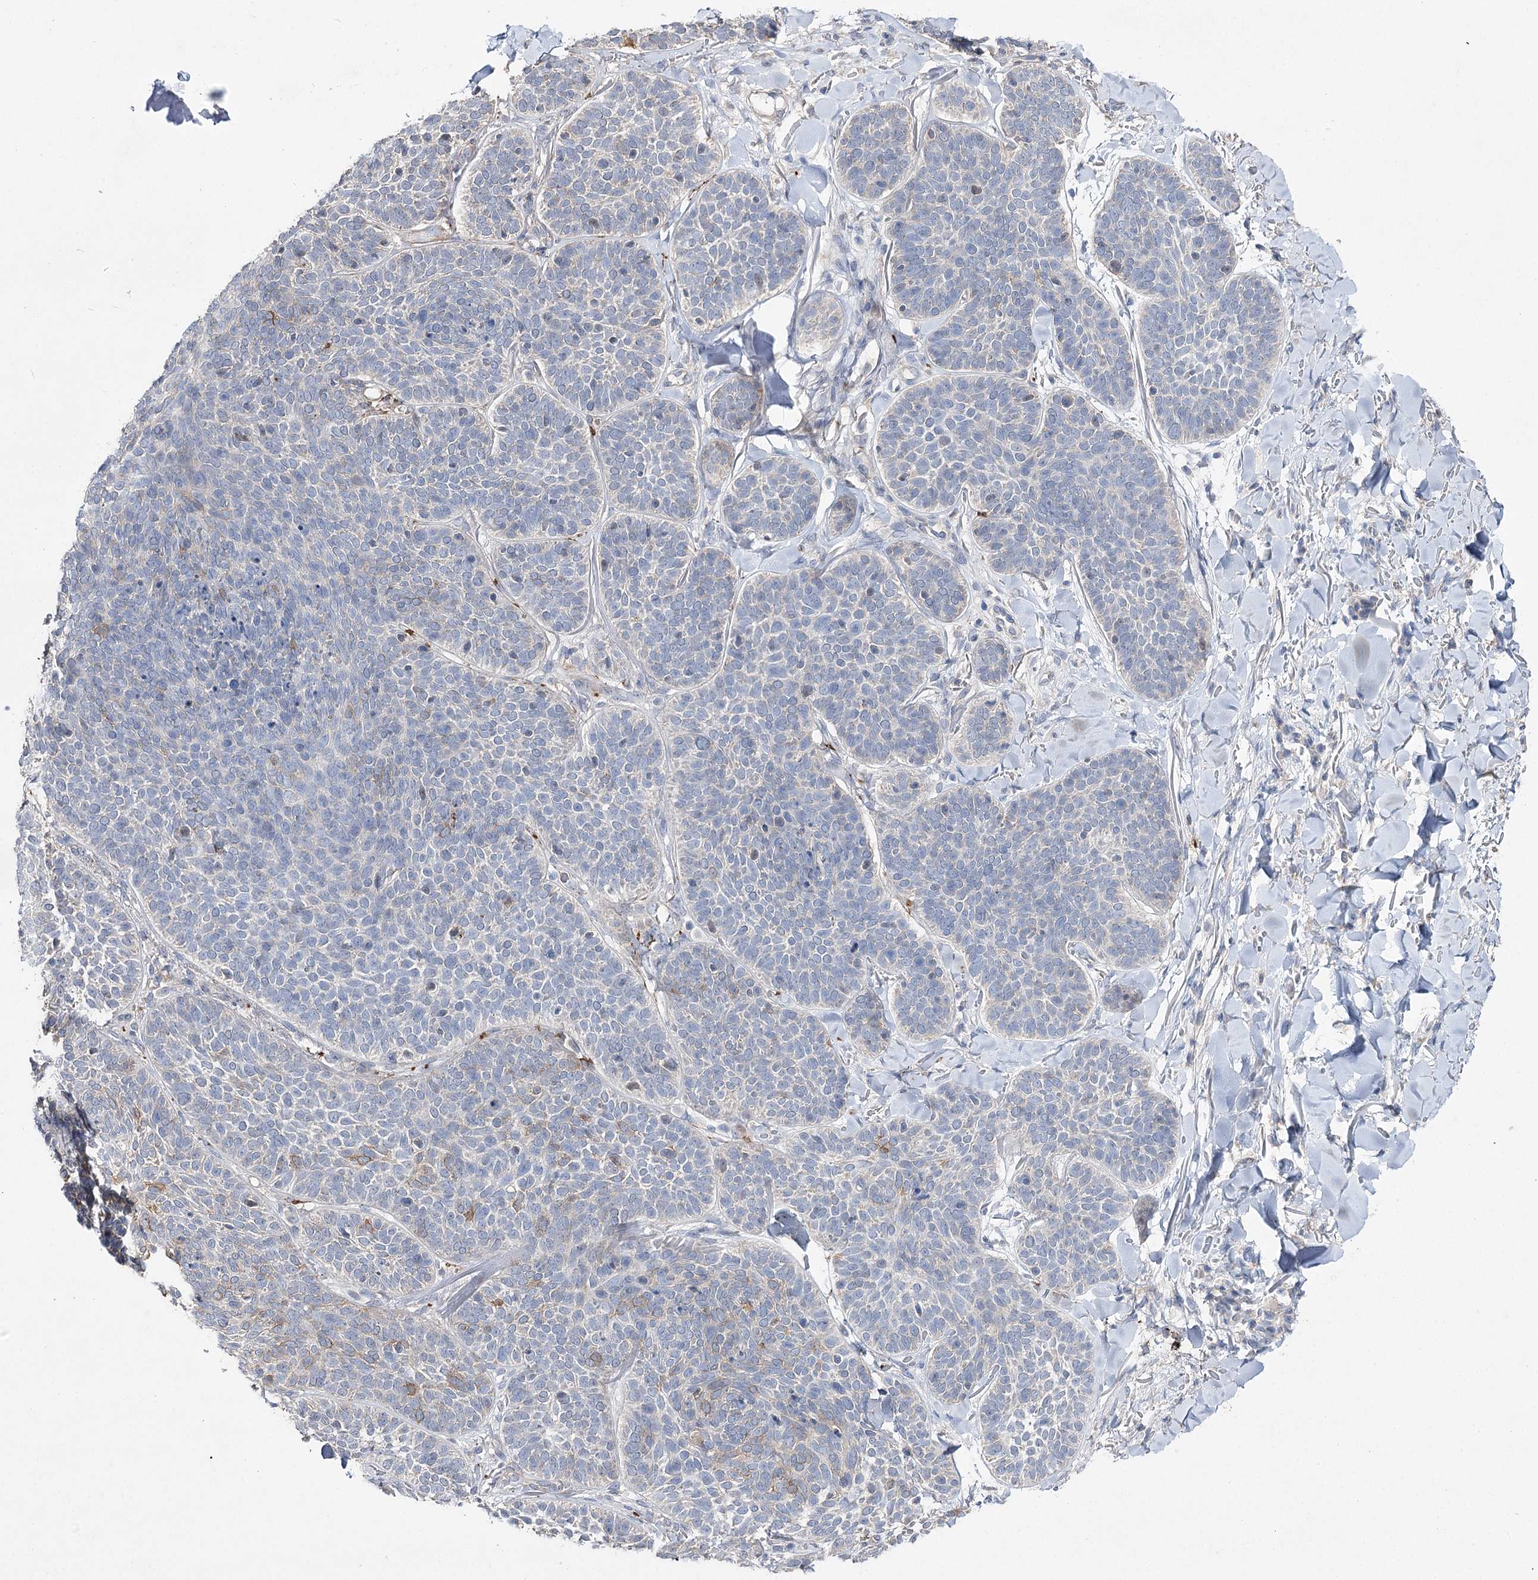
{"staining": {"intensity": "weak", "quantity": "<25%", "location": "cytoplasmic/membranous"}, "tissue": "skin cancer", "cell_type": "Tumor cells", "image_type": "cancer", "snomed": [{"axis": "morphology", "description": "Basal cell carcinoma"}, {"axis": "topography", "description": "Skin"}], "caption": "An immunohistochemistry (IHC) photomicrograph of basal cell carcinoma (skin) is shown. There is no staining in tumor cells of basal cell carcinoma (skin). (Brightfield microscopy of DAB (3,3'-diaminobenzidine) IHC at high magnification).", "gene": "AURKC", "patient": {"sex": "male", "age": 85}}